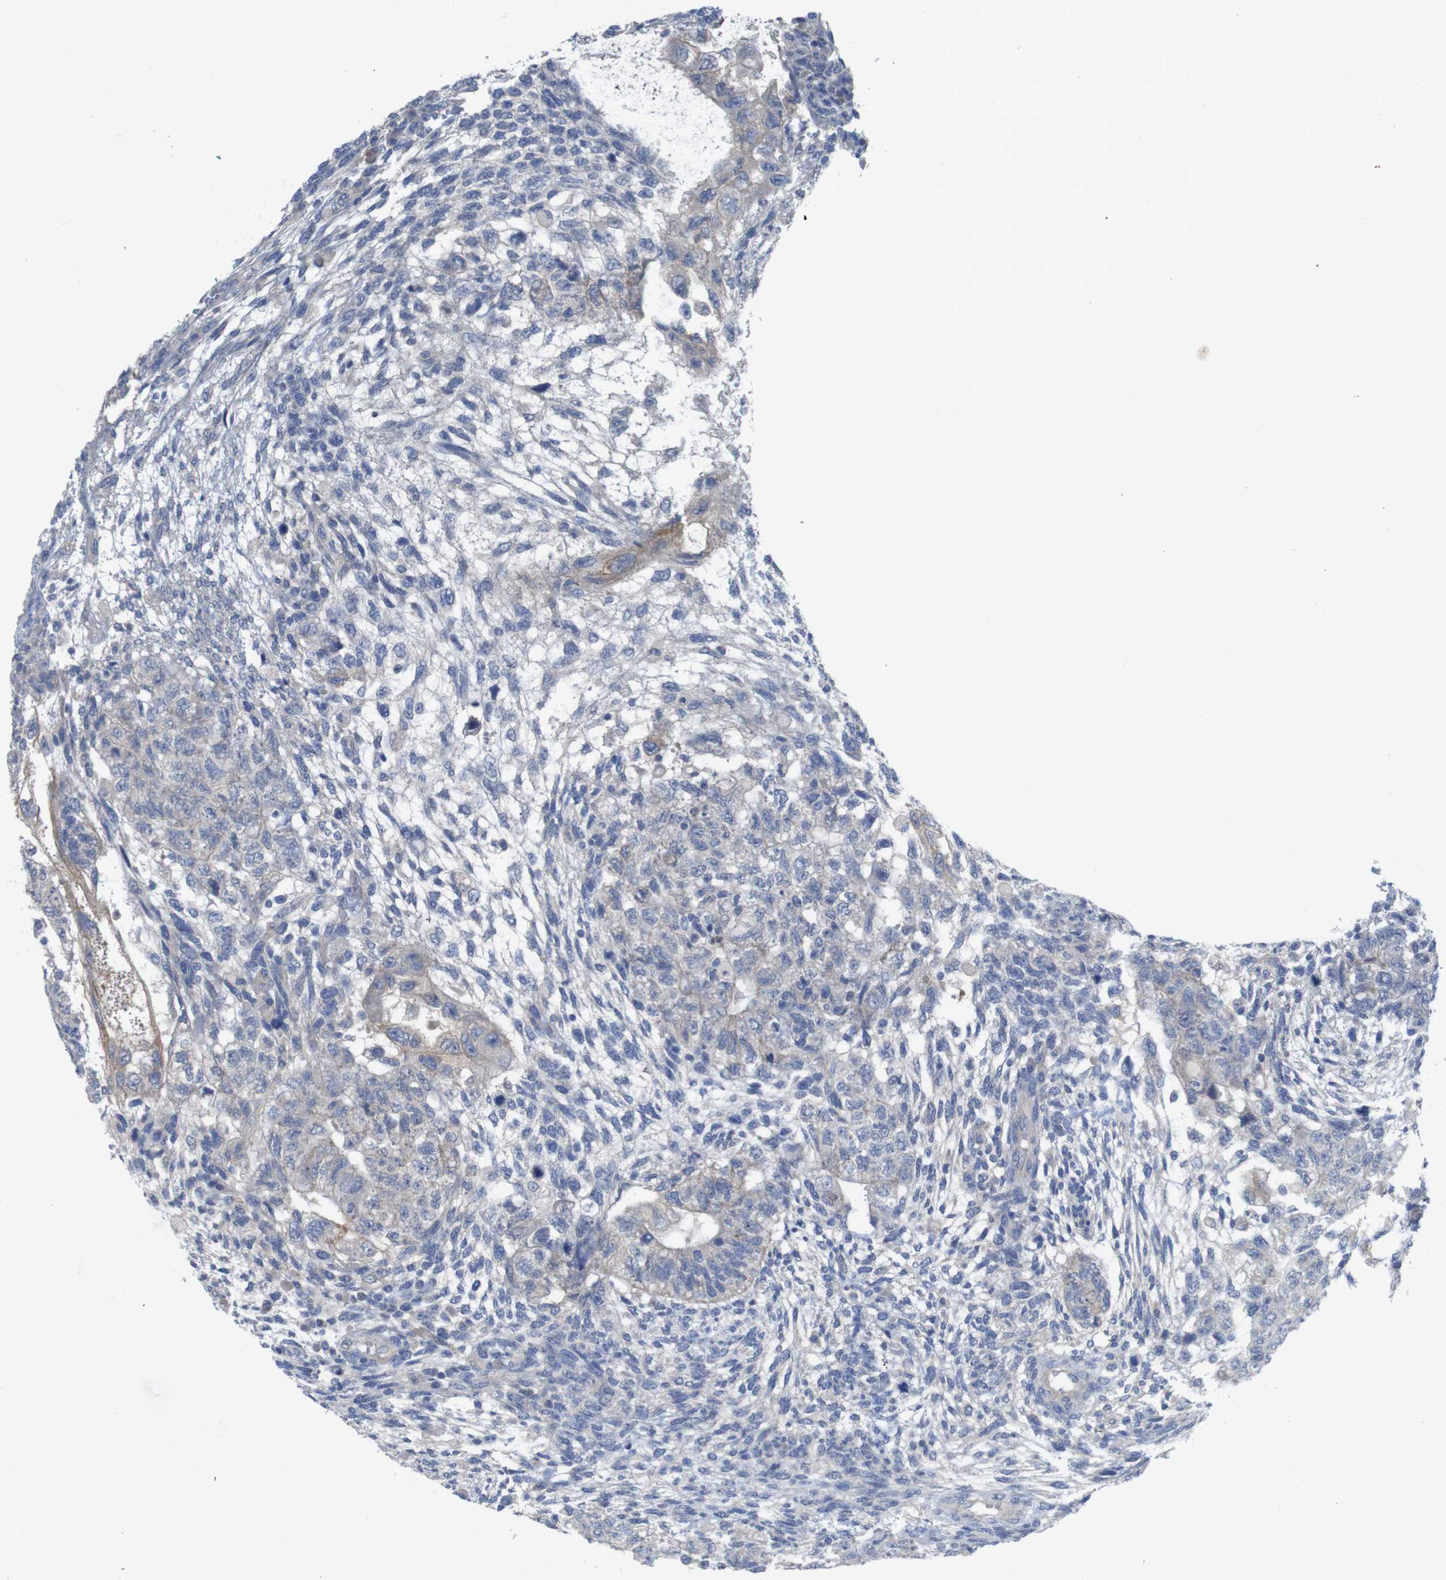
{"staining": {"intensity": "negative", "quantity": "none", "location": "none"}, "tissue": "testis cancer", "cell_type": "Tumor cells", "image_type": "cancer", "snomed": [{"axis": "morphology", "description": "Normal tissue, NOS"}, {"axis": "morphology", "description": "Carcinoma, Embryonal, NOS"}, {"axis": "topography", "description": "Testis"}], "caption": "A high-resolution image shows immunohistochemistry (IHC) staining of testis cancer (embryonal carcinoma), which reveals no significant positivity in tumor cells.", "gene": "KIDINS220", "patient": {"sex": "male", "age": 36}}